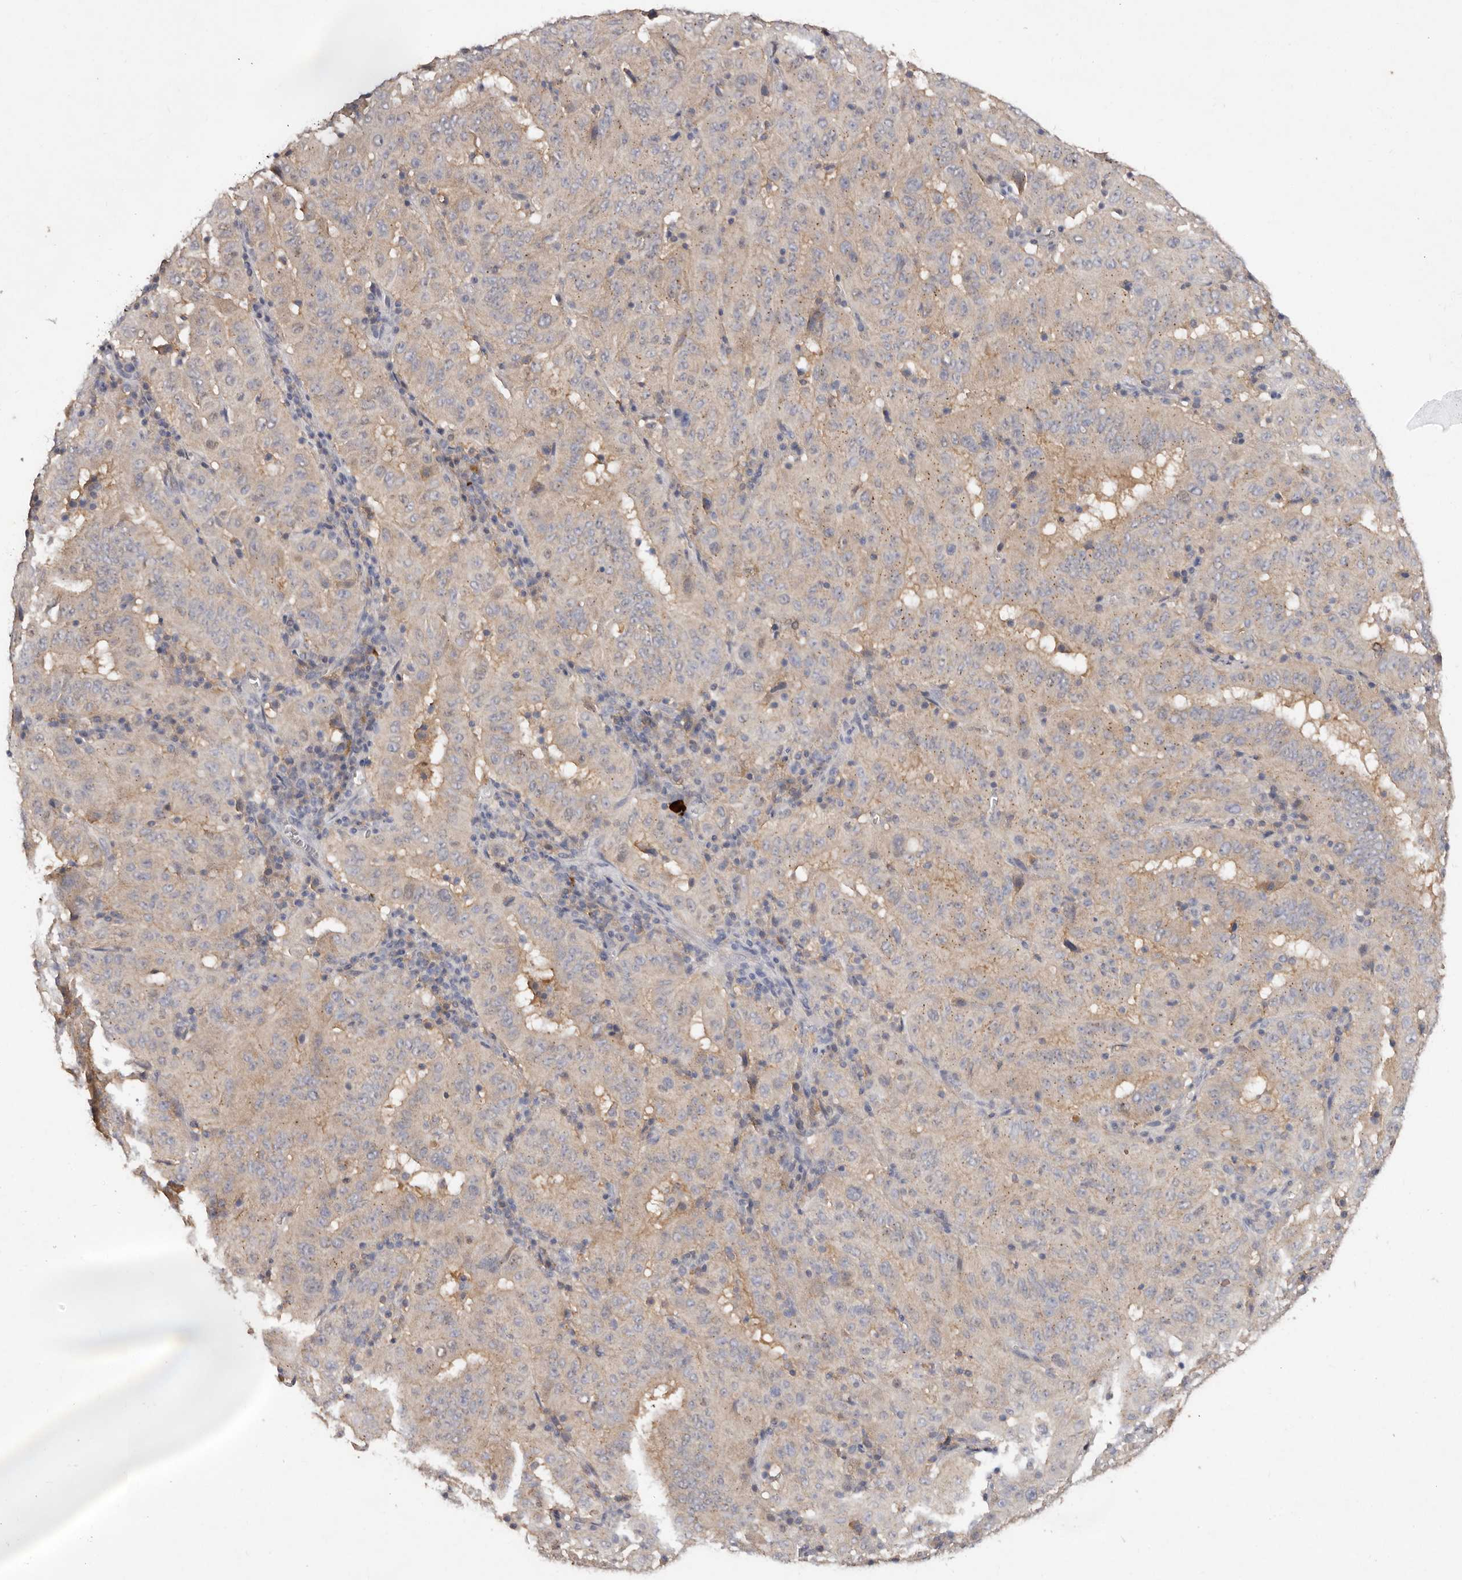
{"staining": {"intensity": "weak", "quantity": "<25%", "location": "cytoplasmic/membranous"}, "tissue": "pancreatic cancer", "cell_type": "Tumor cells", "image_type": "cancer", "snomed": [{"axis": "morphology", "description": "Adenocarcinoma, NOS"}, {"axis": "topography", "description": "Pancreas"}], "caption": "An image of pancreatic cancer stained for a protein shows no brown staining in tumor cells. (Immunohistochemistry, brightfield microscopy, high magnification).", "gene": "EDEM1", "patient": {"sex": "male", "age": 63}}